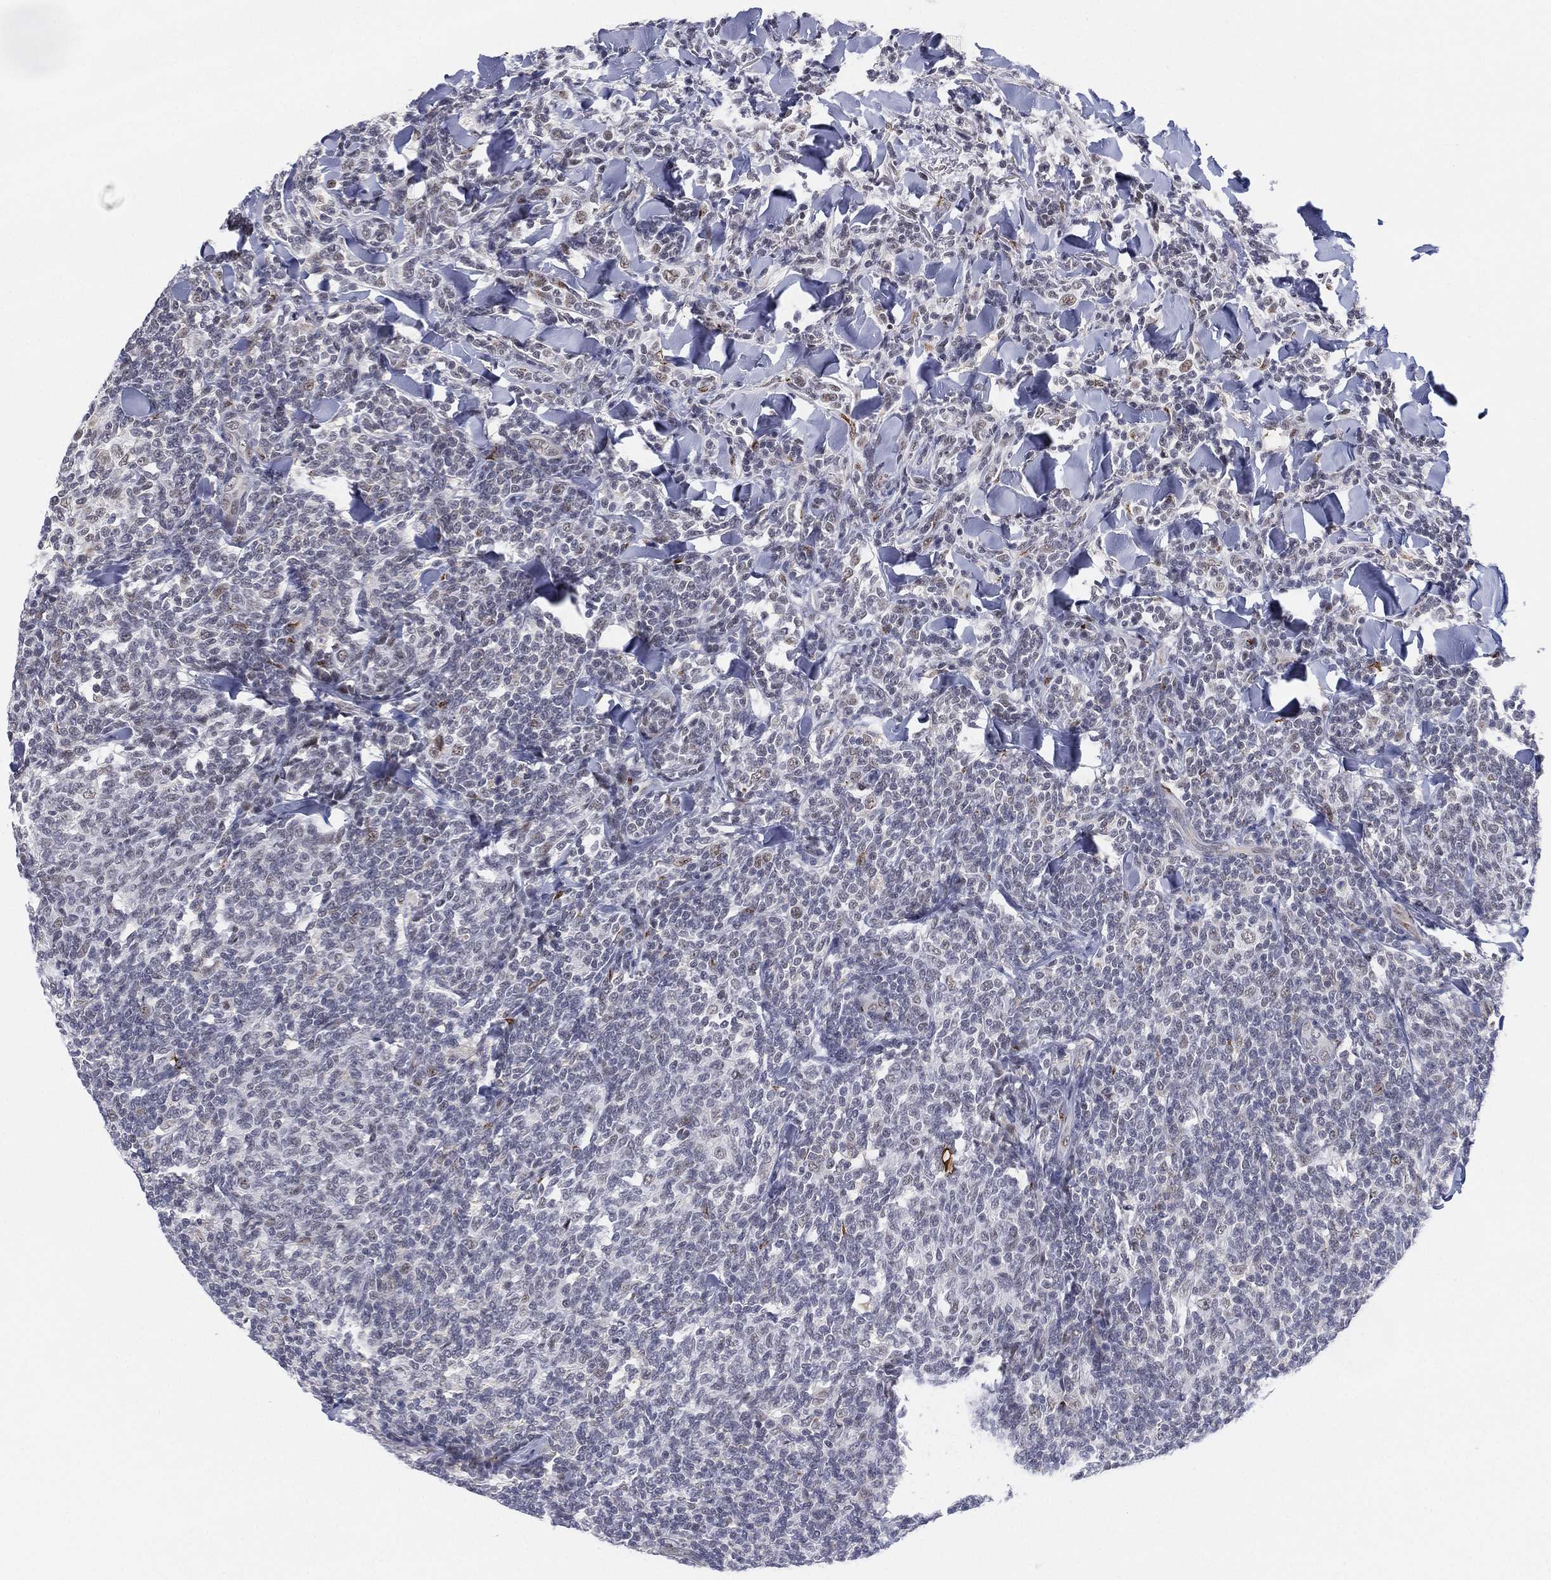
{"staining": {"intensity": "negative", "quantity": "none", "location": "none"}, "tissue": "lymphoma", "cell_type": "Tumor cells", "image_type": "cancer", "snomed": [{"axis": "morphology", "description": "Malignant lymphoma, non-Hodgkin's type, Low grade"}, {"axis": "topography", "description": "Lymph node"}], "caption": "High power microscopy histopathology image of an immunohistochemistry histopathology image of malignant lymphoma, non-Hodgkin's type (low-grade), revealing no significant expression in tumor cells.", "gene": "CD177", "patient": {"sex": "female", "age": 56}}